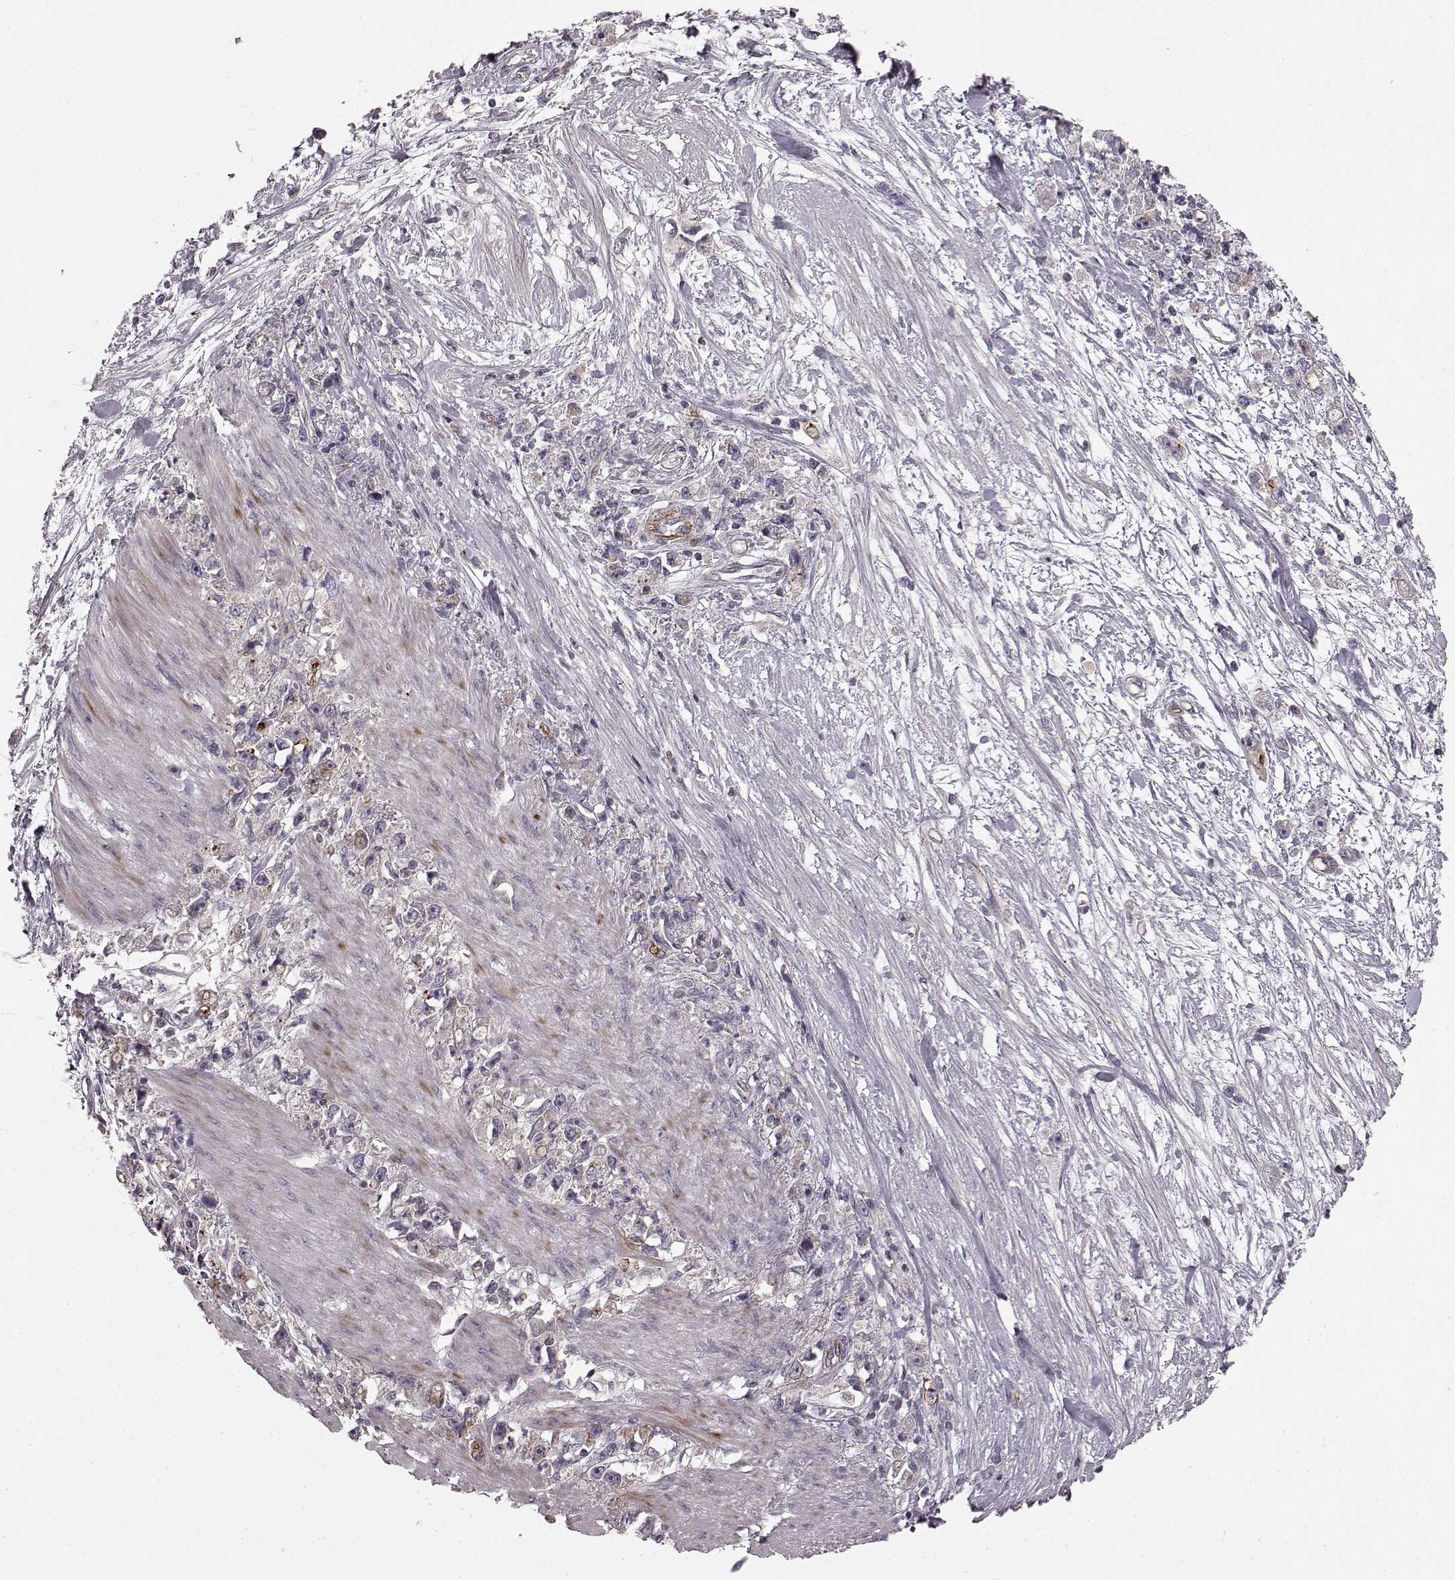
{"staining": {"intensity": "negative", "quantity": "none", "location": "none"}, "tissue": "stomach cancer", "cell_type": "Tumor cells", "image_type": "cancer", "snomed": [{"axis": "morphology", "description": "Adenocarcinoma, NOS"}, {"axis": "topography", "description": "Stomach"}], "caption": "DAB (3,3'-diaminobenzidine) immunohistochemical staining of adenocarcinoma (stomach) demonstrates no significant positivity in tumor cells. (DAB immunohistochemistry visualized using brightfield microscopy, high magnification).", "gene": "SLC22A18", "patient": {"sex": "female", "age": 59}}